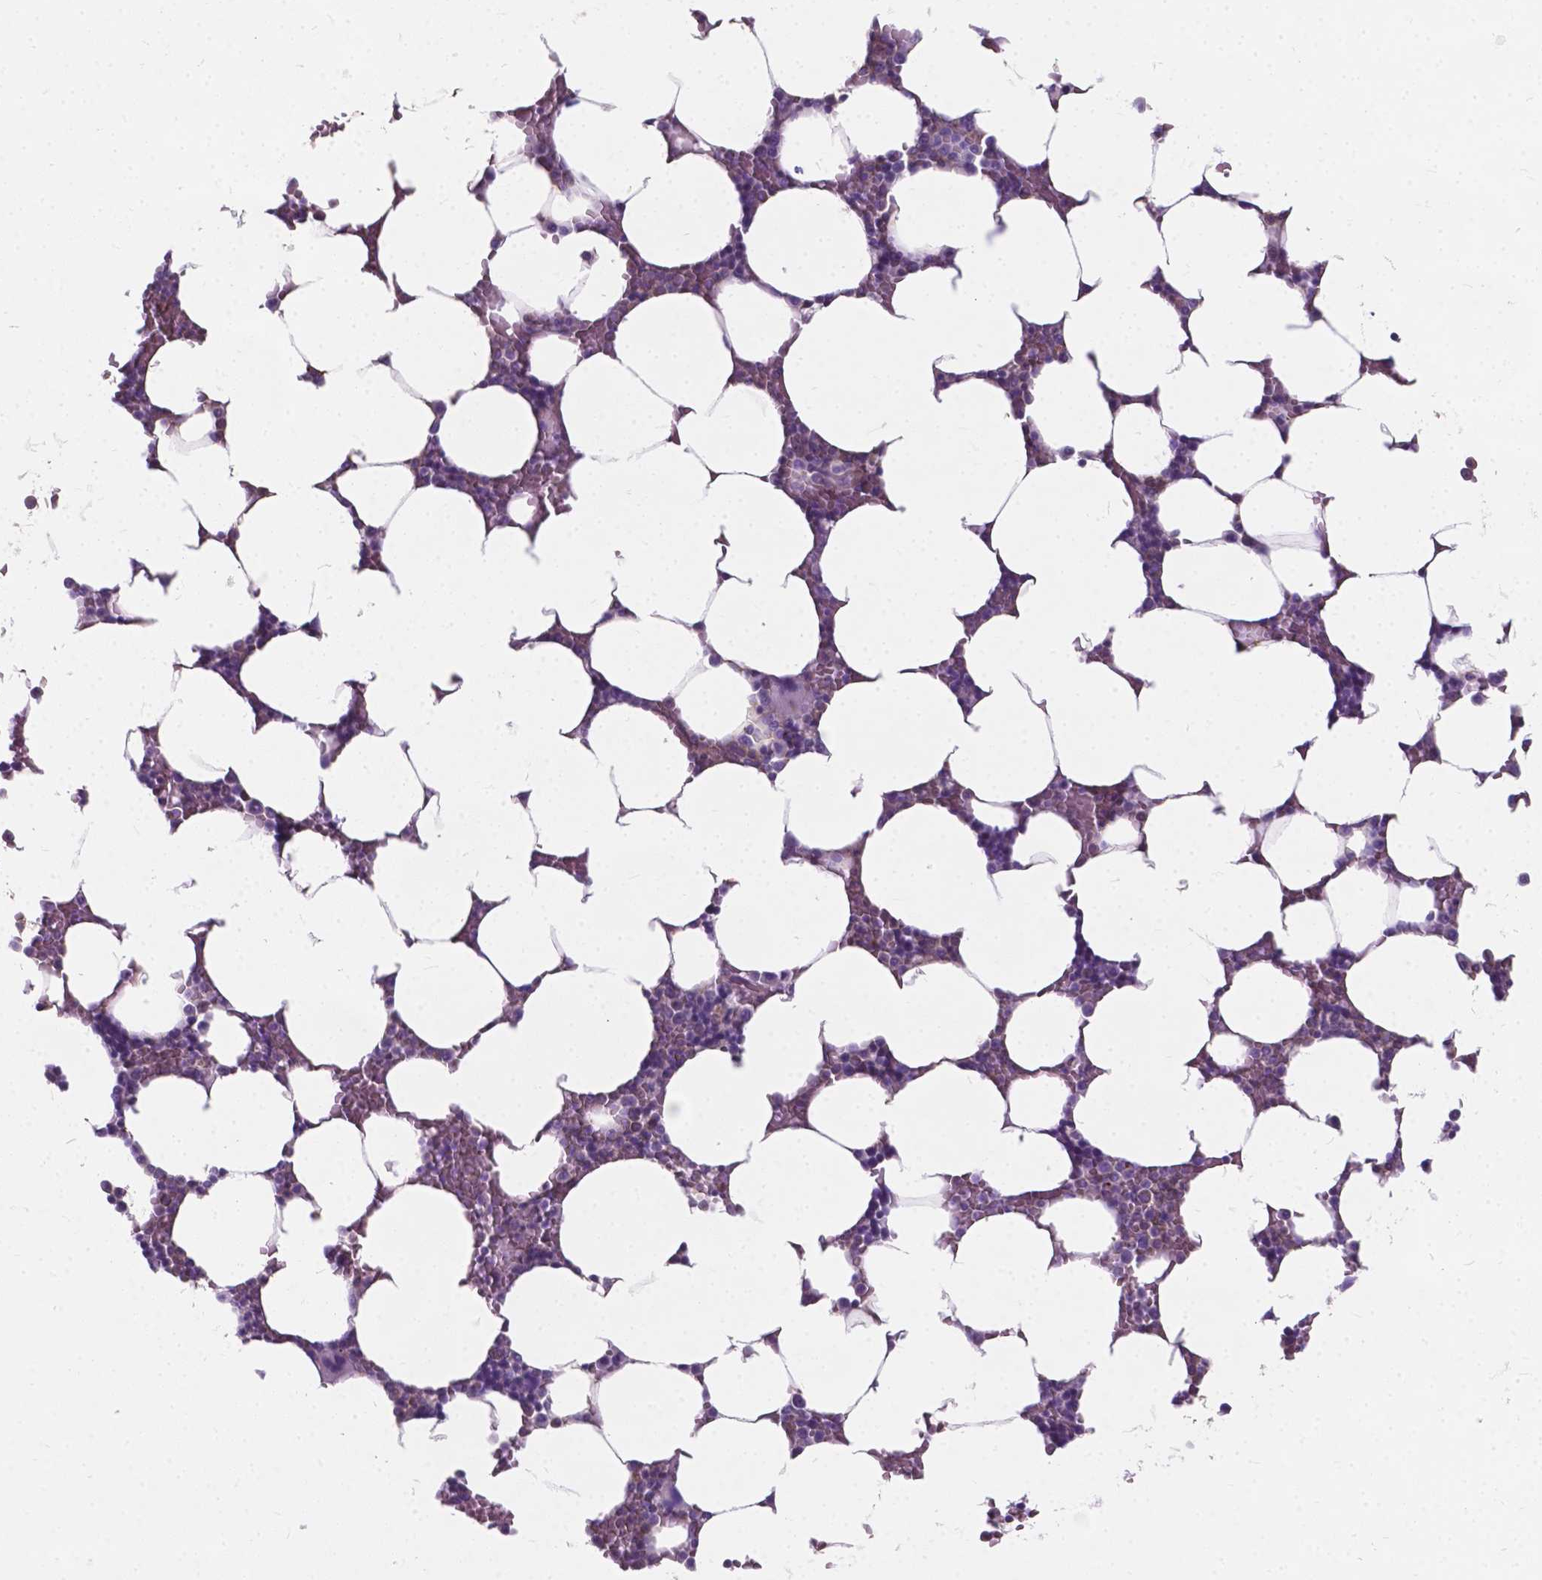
{"staining": {"intensity": "negative", "quantity": "none", "location": "none"}, "tissue": "bone marrow", "cell_type": "Hematopoietic cells", "image_type": "normal", "snomed": [{"axis": "morphology", "description": "Normal tissue, NOS"}, {"axis": "topography", "description": "Bone marrow"}], "caption": "Immunohistochemistry (IHC) image of normal bone marrow: human bone marrow stained with DAB reveals no significant protein positivity in hematopoietic cells. (DAB (3,3'-diaminobenzidine) immunohistochemistry (IHC) visualized using brightfield microscopy, high magnification).", "gene": "KIAA0040", "patient": {"sex": "female", "age": 52}}